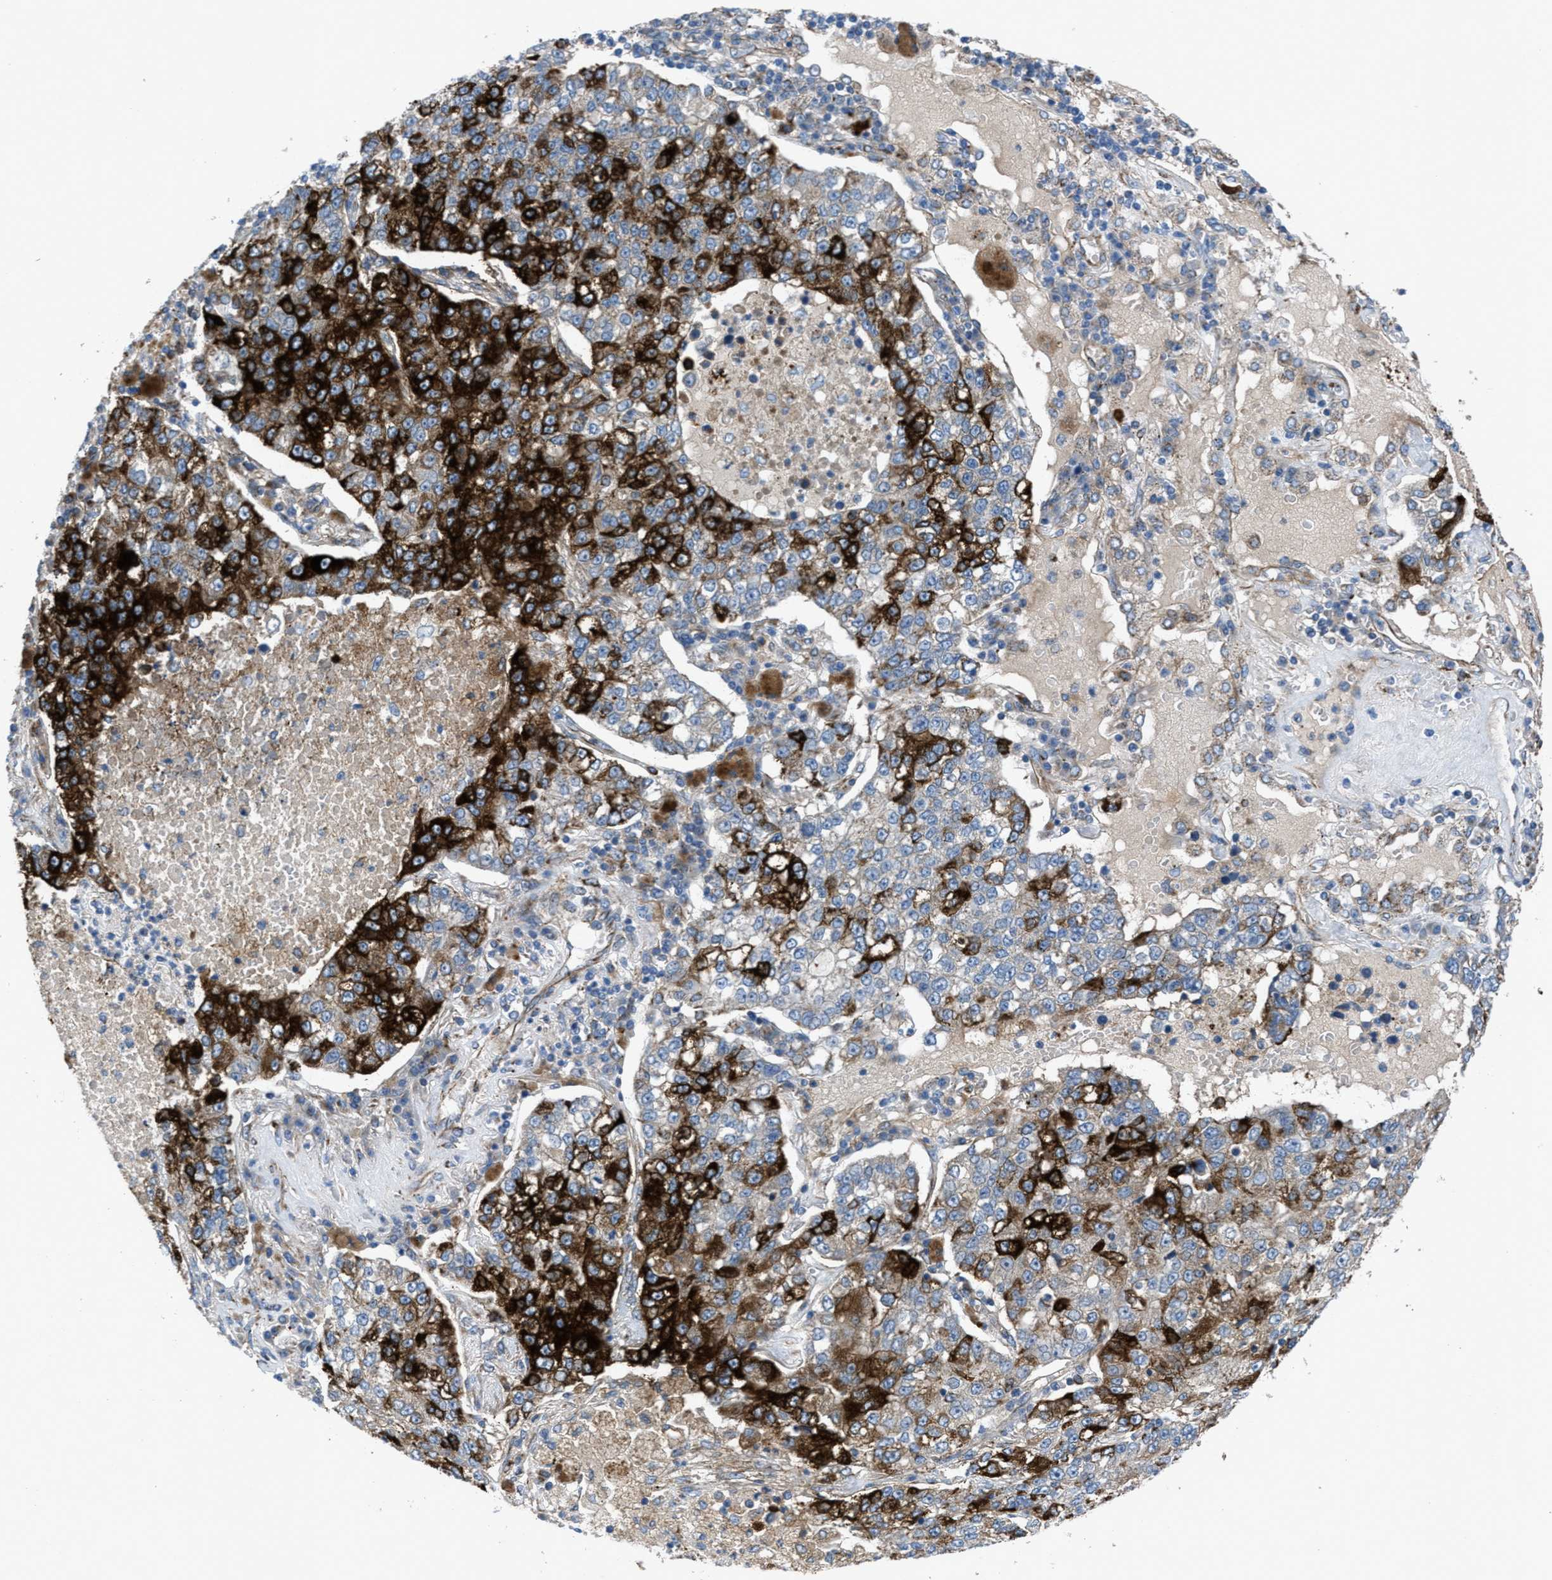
{"staining": {"intensity": "strong", "quantity": "25%-75%", "location": "cytoplasmic/membranous"}, "tissue": "lung cancer", "cell_type": "Tumor cells", "image_type": "cancer", "snomed": [{"axis": "morphology", "description": "Adenocarcinoma, NOS"}, {"axis": "topography", "description": "Lung"}], "caption": "Protein positivity by IHC reveals strong cytoplasmic/membranous staining in about 25%-75% of tumor cells in adenocarcinoma (lung).", "gene": "SLC6A9", "patient": {"sex": "male", "age": 49}}